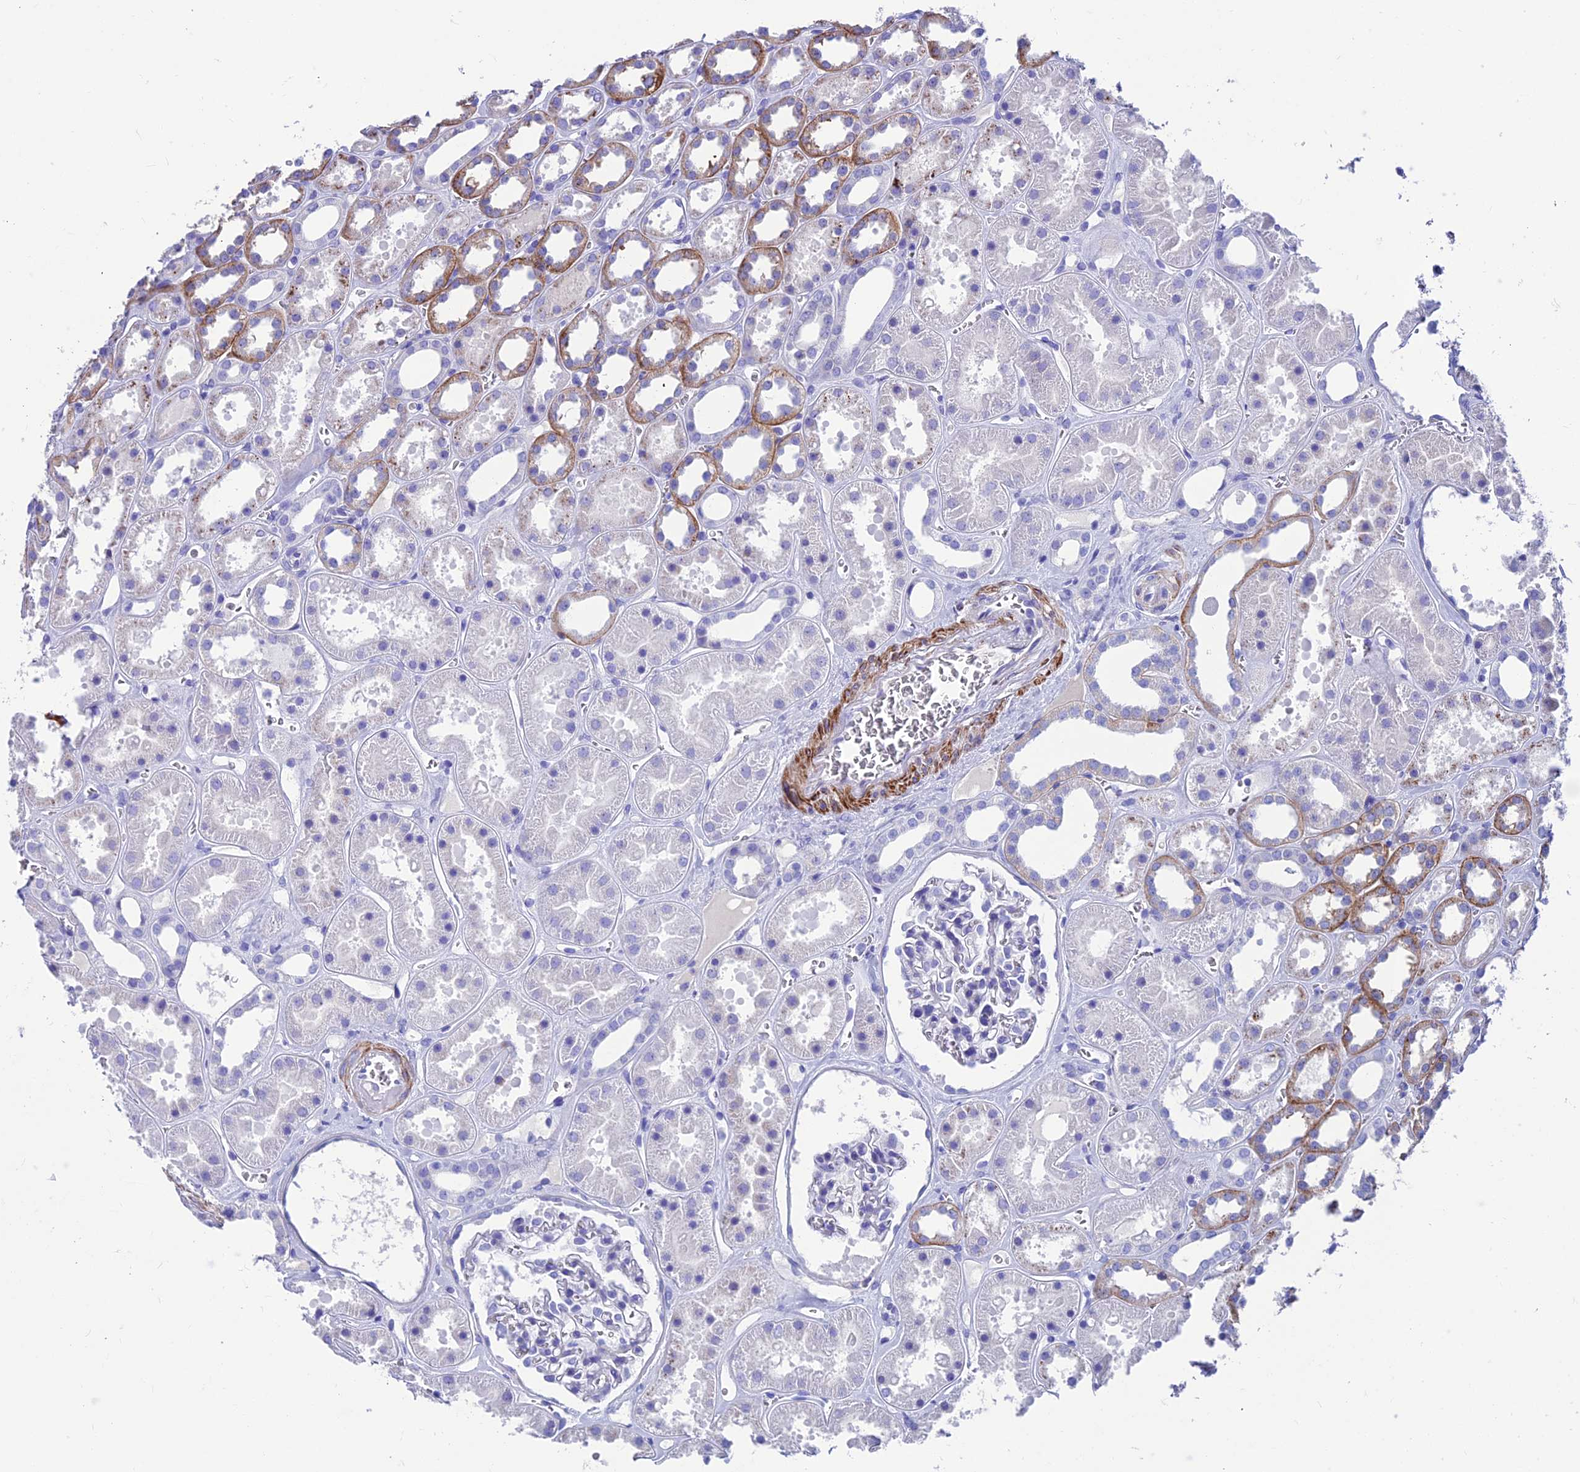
{"staining": {"intensity": "negative", "quantity": "none", "location": "none"}, "tissue": "kidney", "cell_type": "Cells in glomeruli", "image_type": "normal", "snomed": [{"axis": "morphology", "description": "Normal tissue, NOS"}, {"axis": "topography", "description": "Kidney"}], "caption": "Image shows no protein positivity in cells in glomeruli of unremarkable kidney.", "gene": "GNG11", "patient": {"sex": "female", "age": 41}}